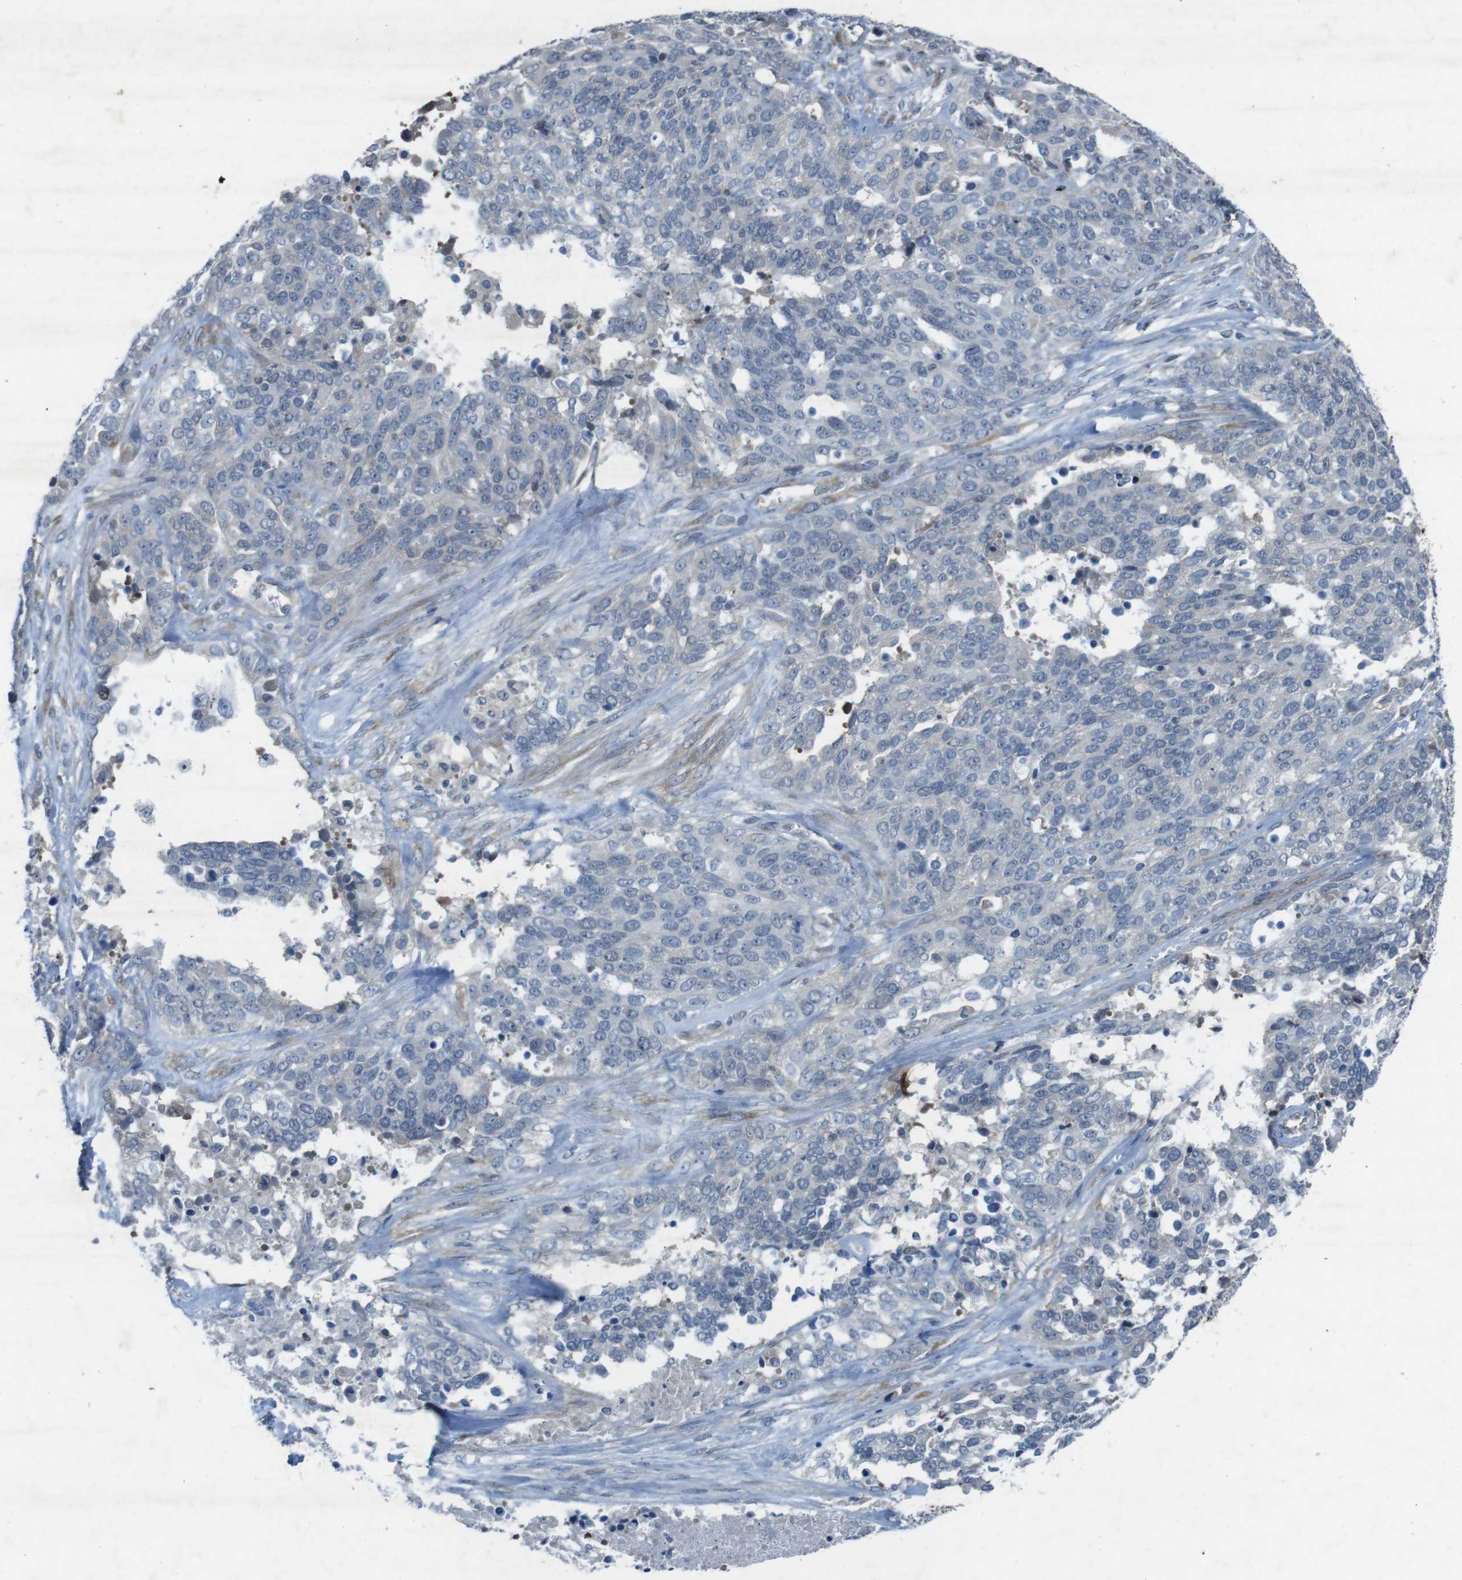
{"staining": {"intensity": "negative", "quantity": "none", "location": "none"}, "tissue": "ovarian cancer", "cell_type": "Tumor cells", "image_type": "cancer", "snomed": [{"axis": "morphology", "description": "Cystadenocarcinoma, serous, NOS"}, {"axis": "topography", "description": "Ovary"}], "caption": "Immunohistochemistry photomicrograph of ovarian cancer (serous cystadenocarcinoma) stained for a protein (brown), which shows no positivity in tumor cells. Brightfield microscopy of immunohistochemistry stained with DAB (brown) and hematoxylin (blue), captured at high magnification.", "gene": "FLCN", "patient": {"sex": "female", "age": 44}}